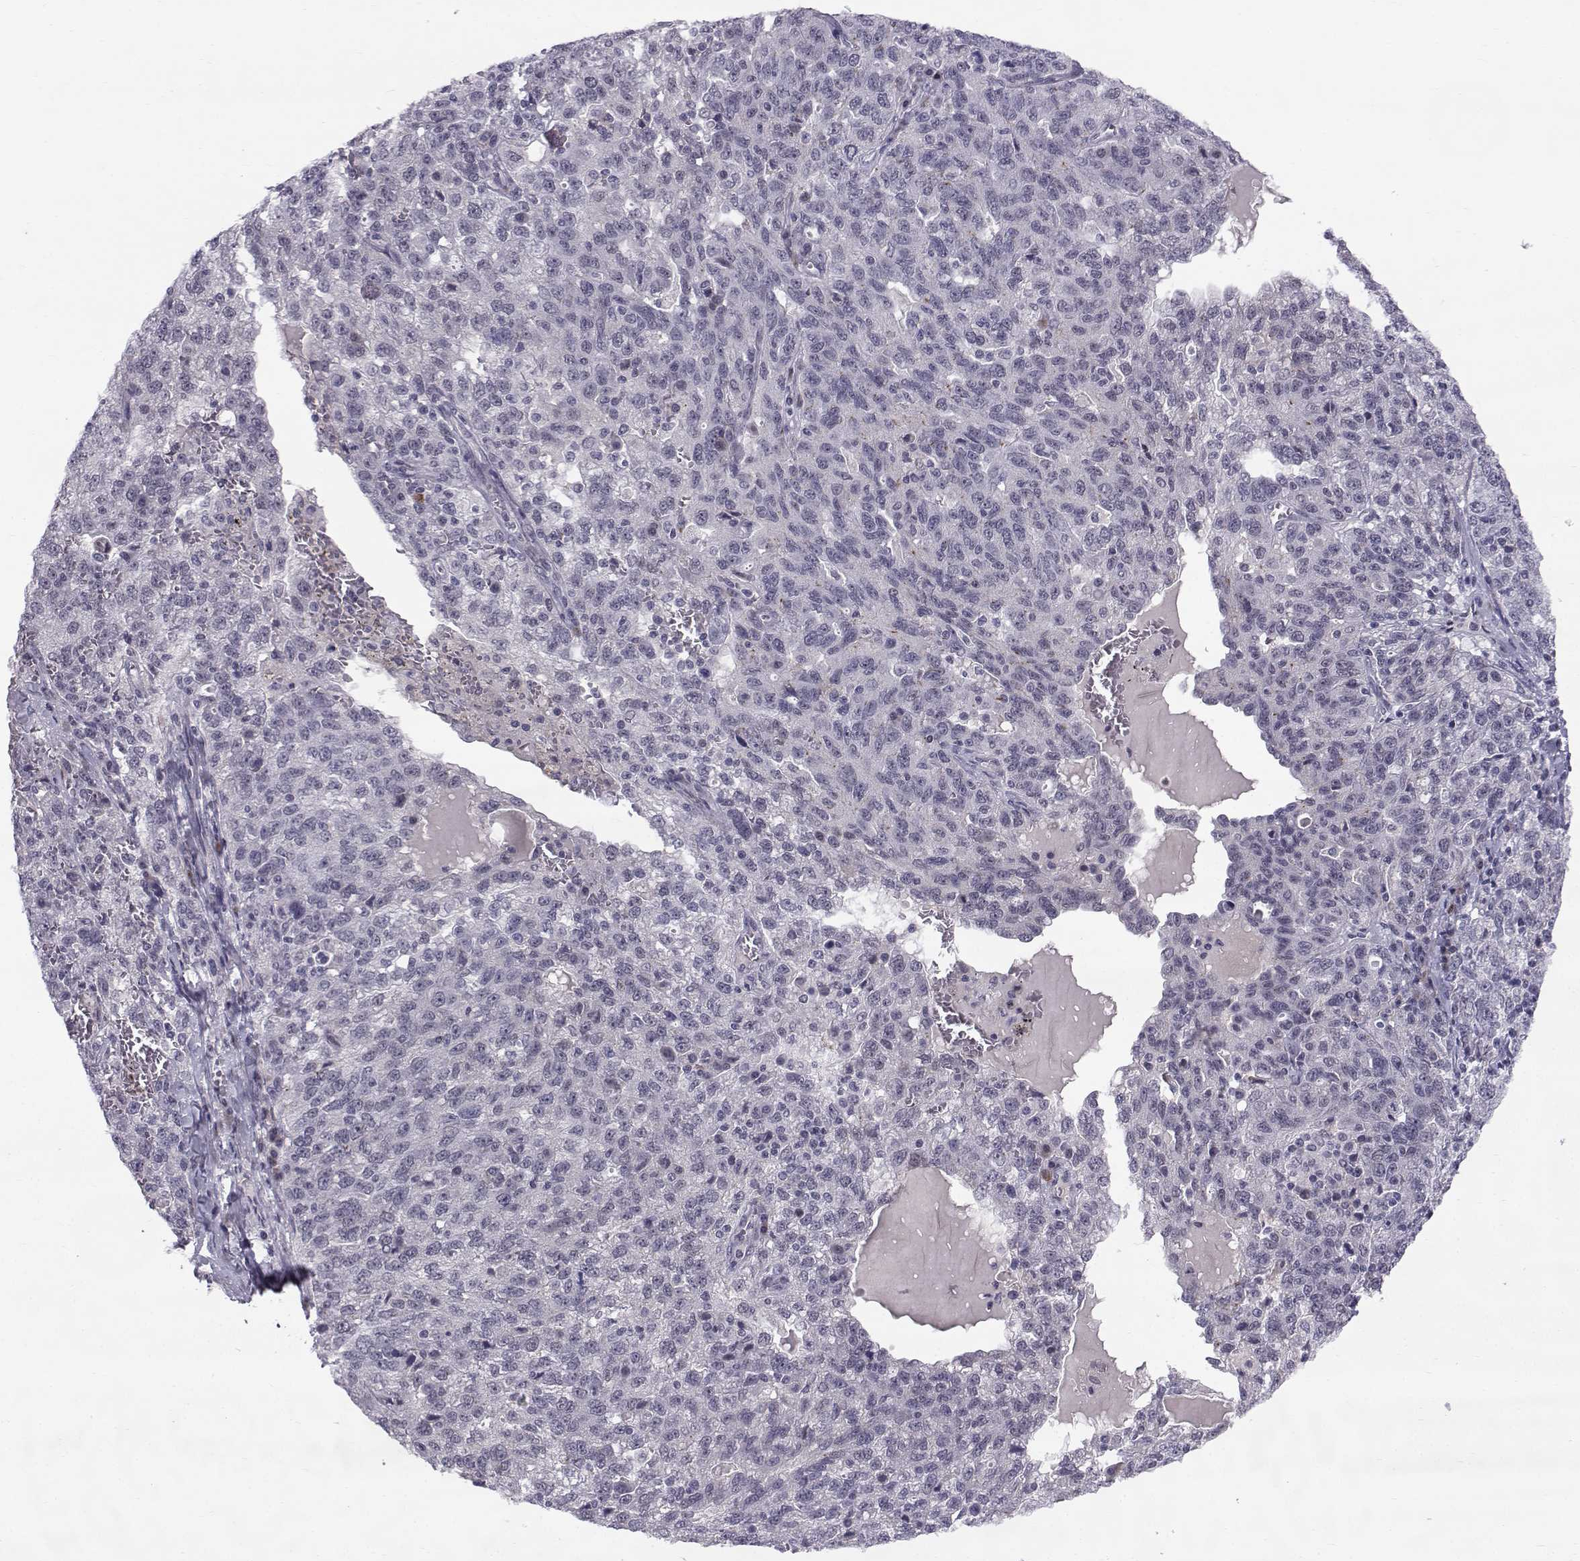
{"staining": {"intensity": "negative", "quantity": "none", "location": "none"}, "tissue": "ovarian cancer", "cell_type": "Tumor cells", "image_type": "cancer", "snomed": [{"axis": "morphology", "description": "Cystadenocarcinoma, serous, NOS"}, {"axis": "topography", "description": "Ovary"}], "caption": "Immunohistochemistry (IHC) photomicrograph of neoplastic tissue: serous cystadenocarcinoma (ovarian) stained with DAB shows no significant protein staining in tumor cells.", "gene": "RBM24", "patient": {"sex": "female", "age": 71}}